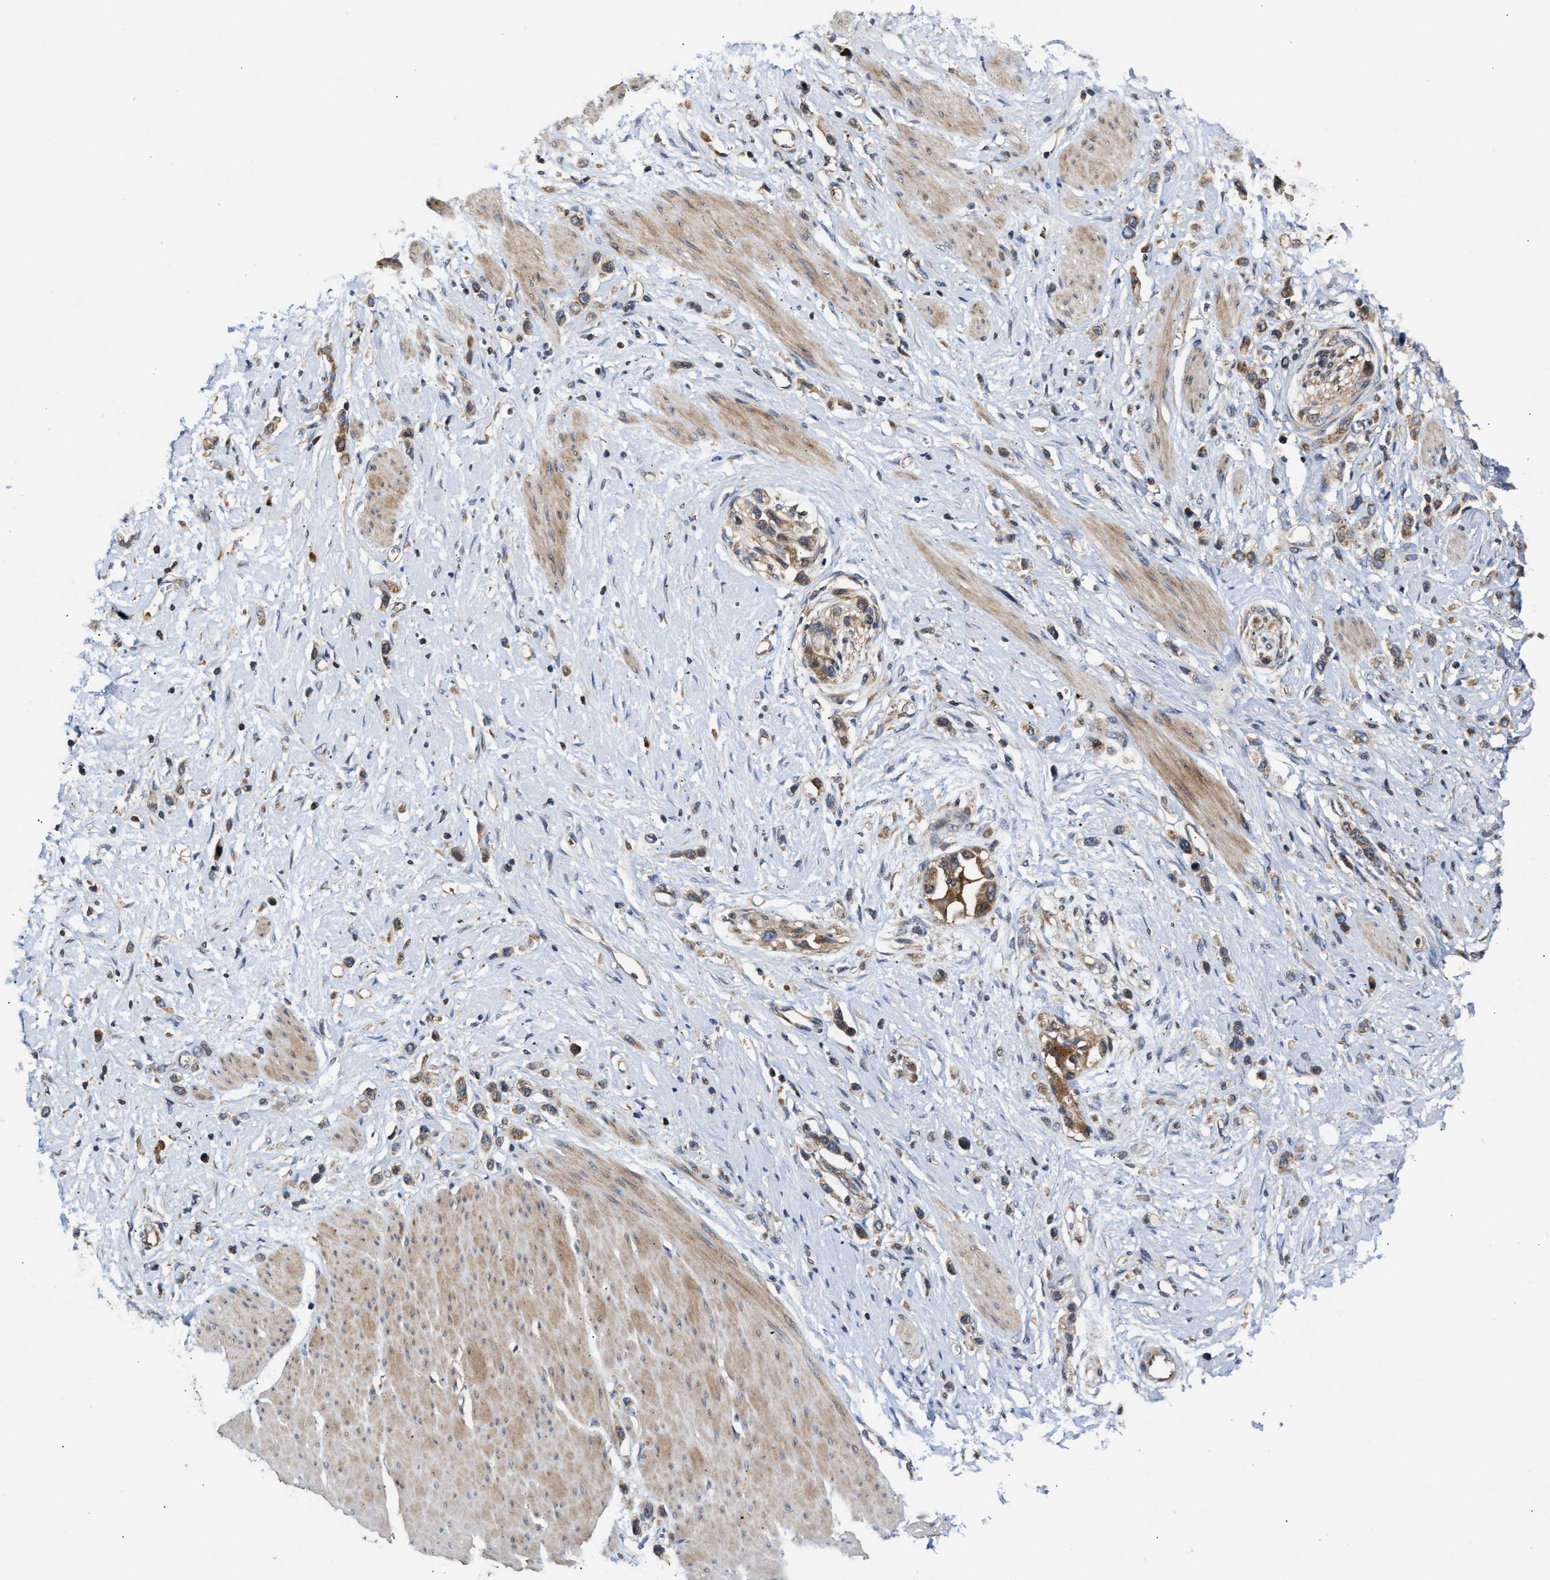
{"staining": {"intensity": "moderate", "quantity": ">75%", "location": "cytoplasmic/membranous"}, "tissue": "stomach cancer", "cell_type": "Tumor cells", "image_type": "cancer", "snomed": [{"axis": "morphology", "description": "Adenocarcinoma, NOS"}, {"axis": "topography", "description": "Stomach"}], "caption": "This is an image of immunohistochemistry staining of stomach cancer, which shows moderate staining in the cytoplasmic/membranous of tumor cells.", "gene": "CLIP2", "patient": {"sex": "female", "age": 65}}